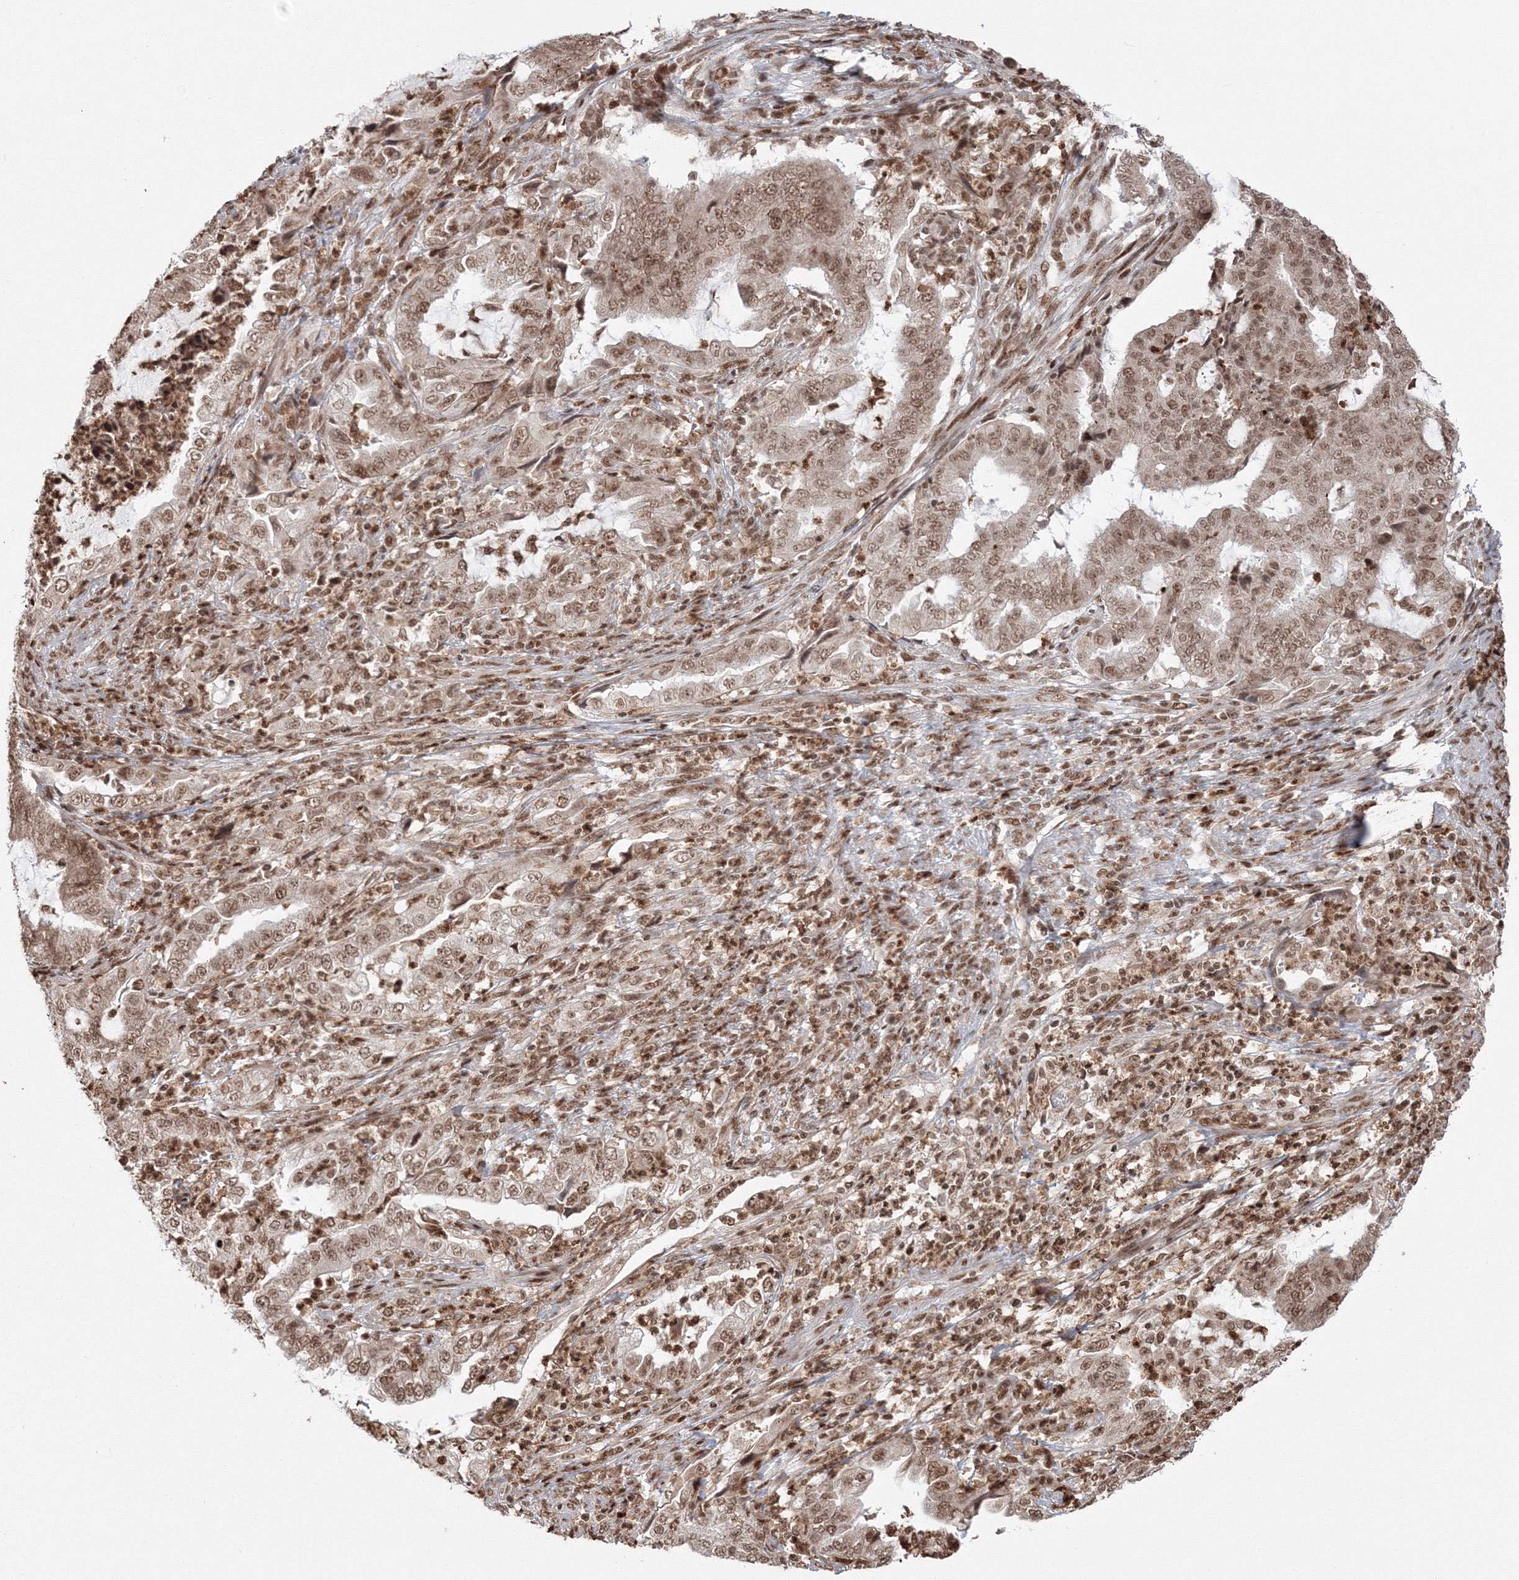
{"staining": {"intensity": "moderate", "quantity": ">75%", "location": "nuclear"}, "tissue": "endometrial cancer", "cell_type": "Tumor cells", "image_type": "cancer", "snomed": [{"axis": "morphology", "description": "Adenocarcinoma, NOS"}, {"axis": "topography", "description": "Endometrium"}], "caption": "Approximately >75% of tumor cells in human endometrial cancer show moderate nuclear protein staining as visualized by brown immunohistochemical staining.", "gene": "KIF20A", "patient": {"sex": "female", "age": 51}}